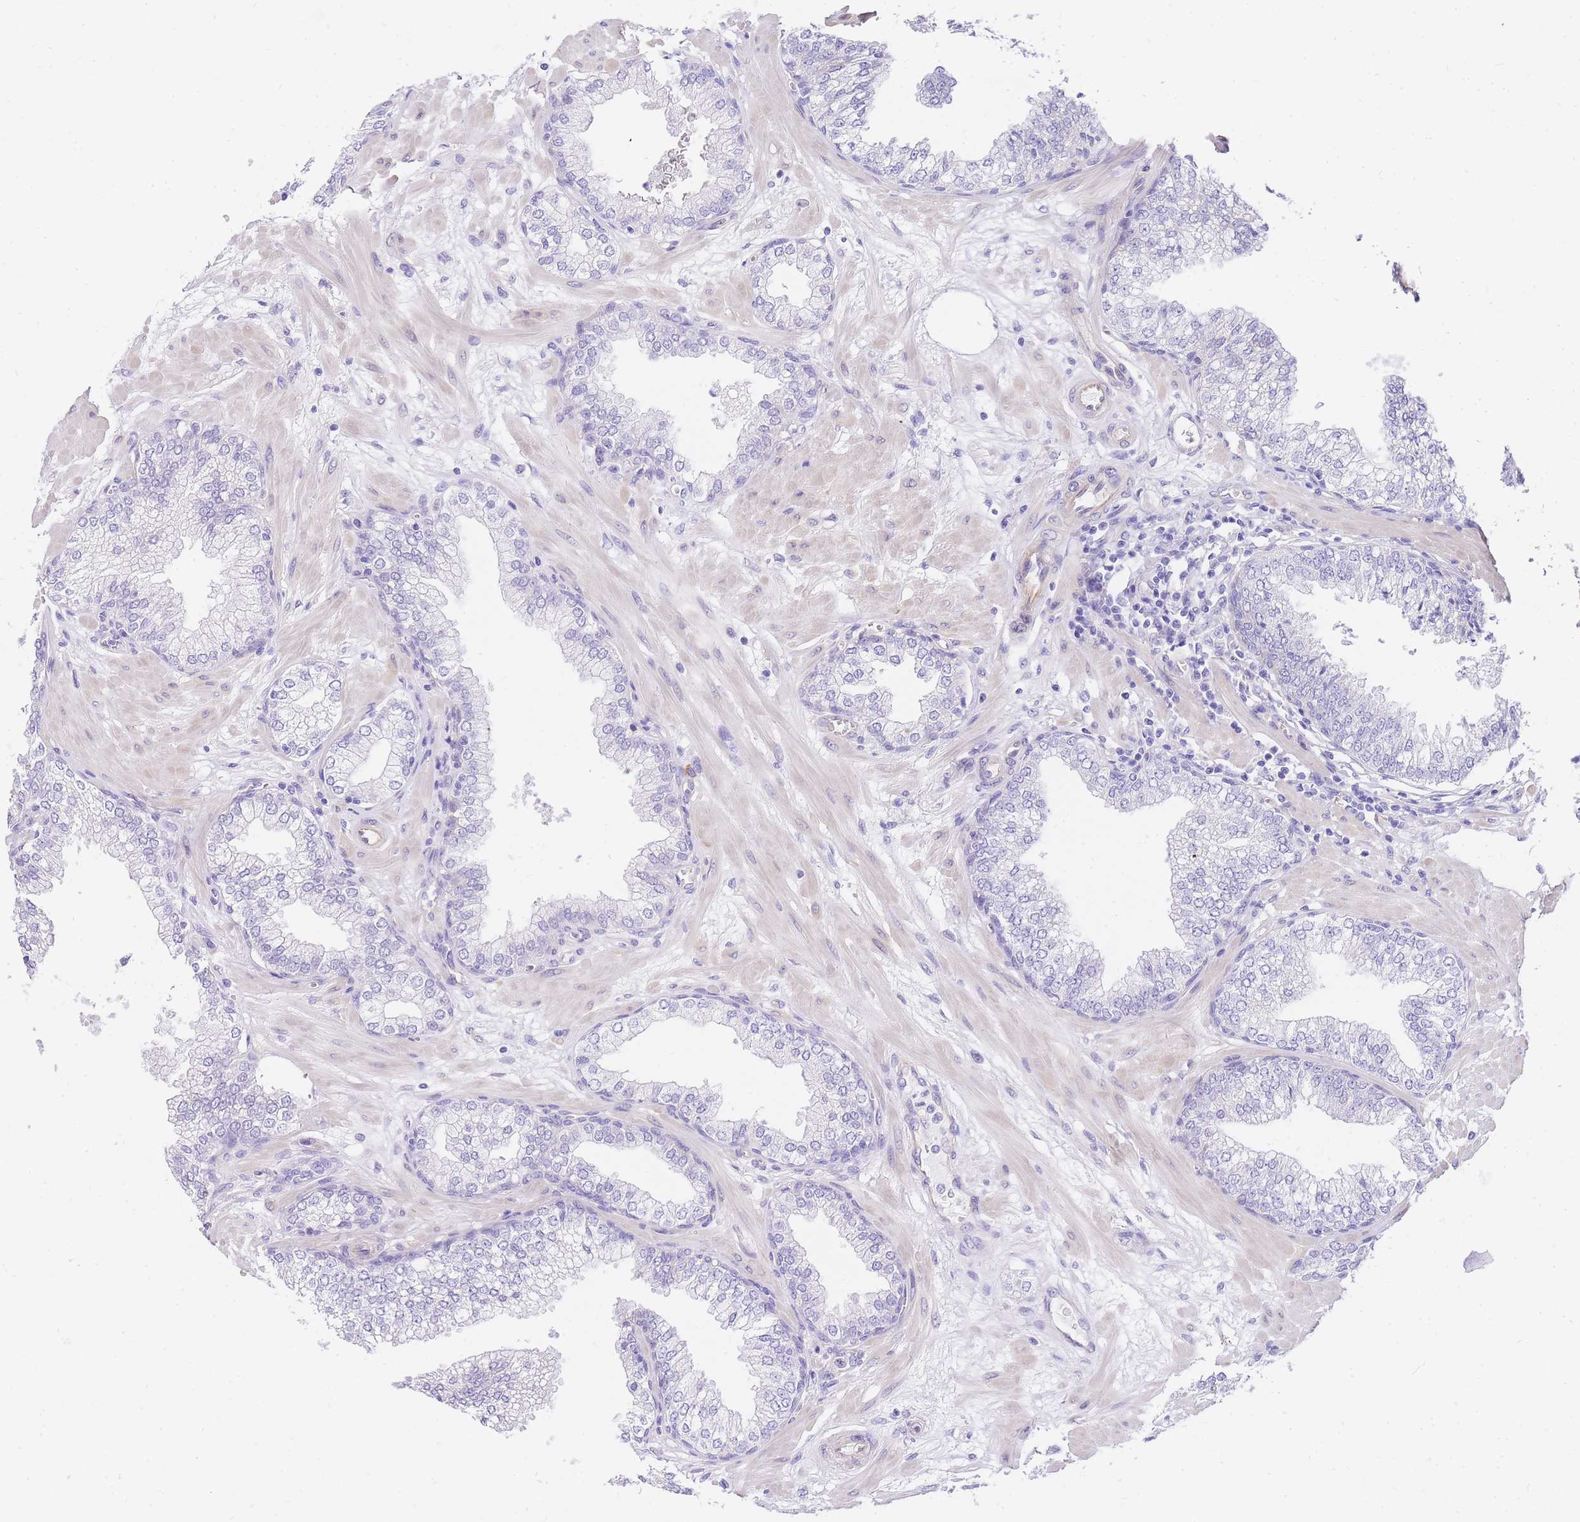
{"staining": {"intensity": "negative", "quantity": "none", "location": "none"}, "tissue": "prostate", "cell_type": "Glandular cells", "image_type": "normal", "snomed": [{"axis": "morphology", "description": "Normal tissue, NOS"}, {"axis": "morphology", "description": "Urothelial carcinoma, Low grade"}, {"axis": "topography", "description": "Urinary bladder"}, {"axis": "topography", "description": "Prostate"}], "caption": "Immunohistochemistry photomicrograph of normal prostate: prostate stained with DAB (3,3'-diaminobenzidine) exhibits no significant protein staining in glandular cells.", "gene": "SRSF12", "patient": {"sex": "male", "age": 60}}